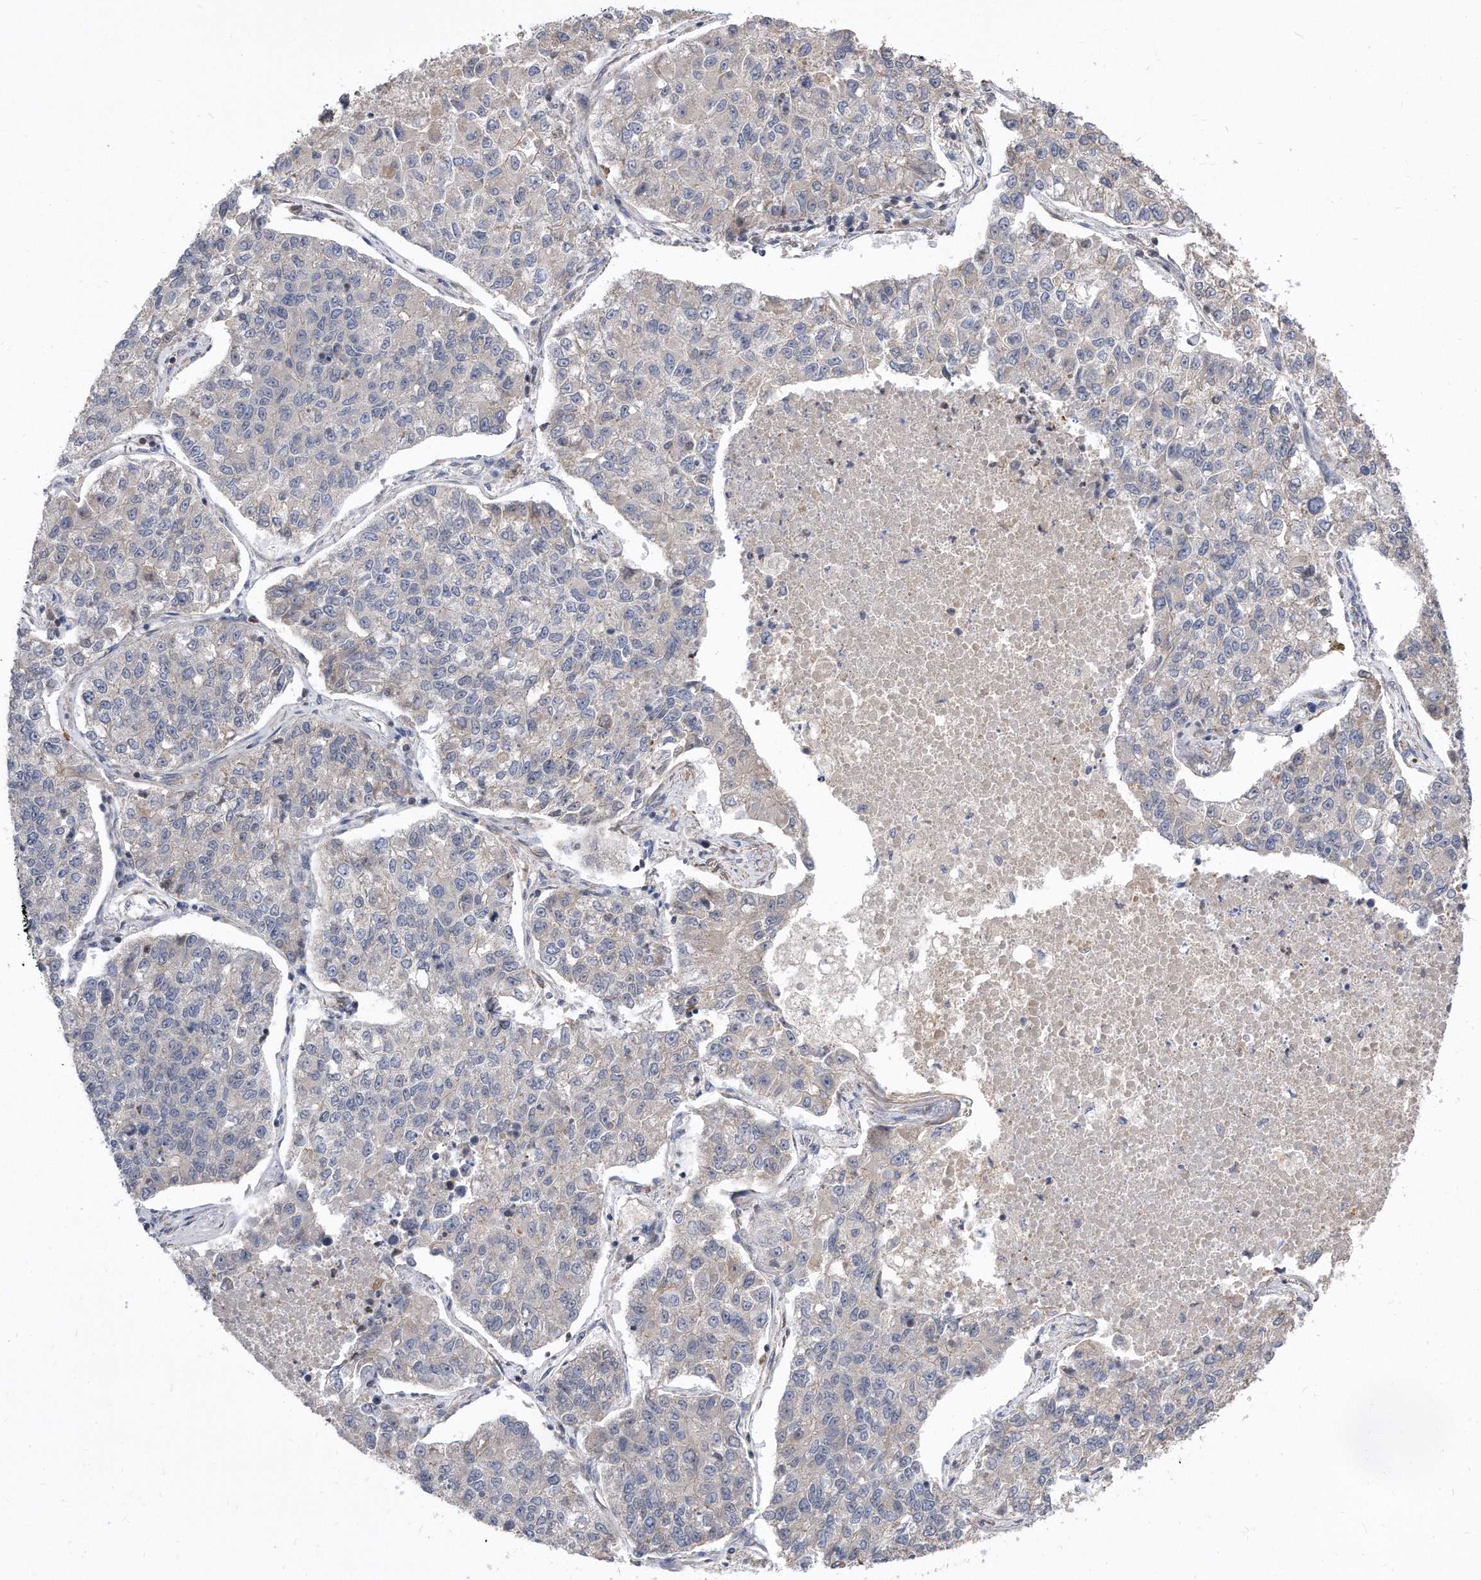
{"staining": {"intensity": "negative", "quantity": "none", "location": "none"}, "tissue": "lung cancer", "cell_type": "Tumor cells", "image_type": "cancer", "snomed": [{"axis": "morphology", "description": "Adenocarcinoma, NOS"}, {"axis": "topography", "description": "Lung"}], "caption": "High magnification brightfield microscopy of lung cancer (adenocarcinoma) stained with DAB (3,3'-diaminobenzidine) (brown) and counterstained with hematoxylin (blue): tumor cells show no significant staining.", "gene": "TCP1", "patient": {"sex": "male", "age": 49}}